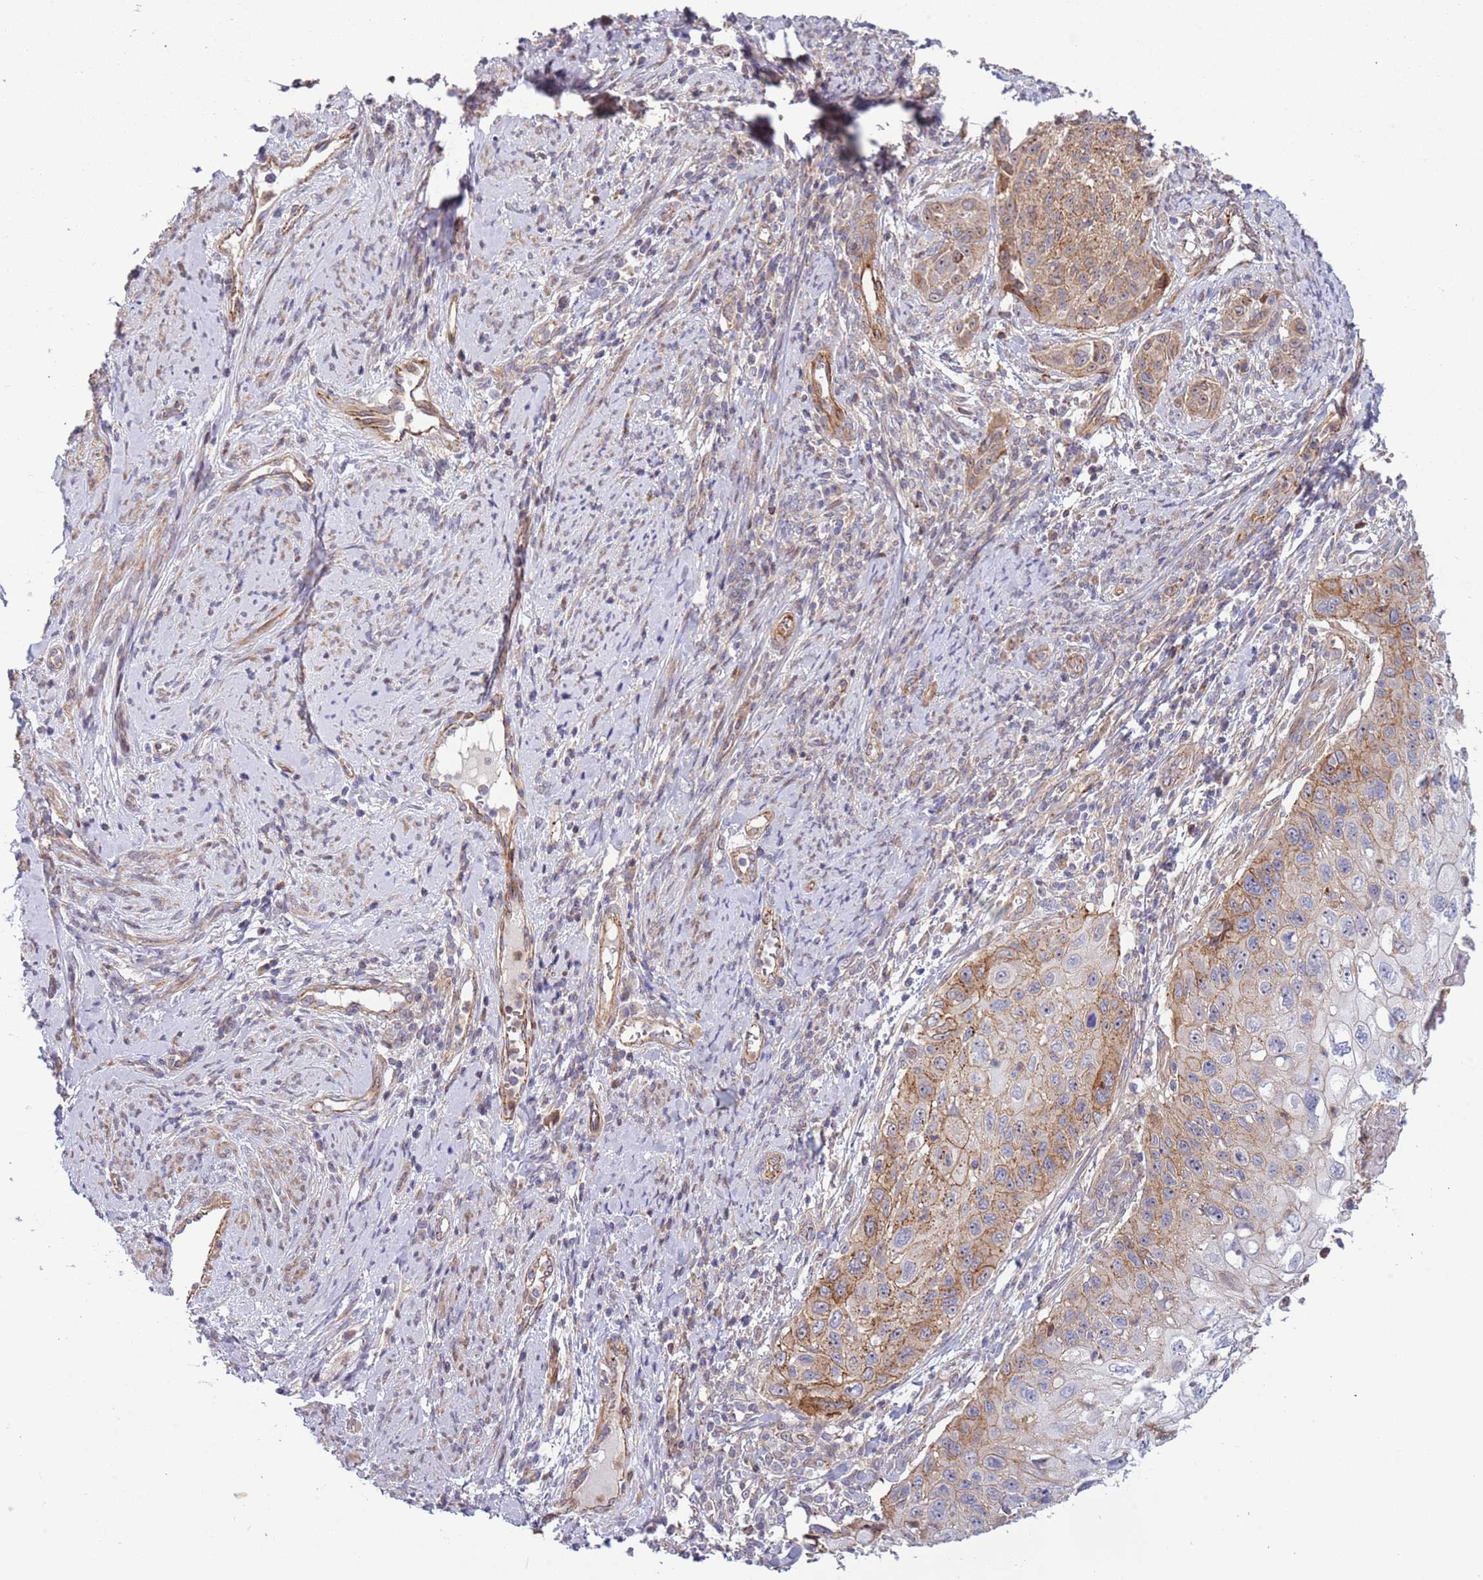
{"staining": {"intensity": "moderate", "quantity": ">75%", "location": "cytoplasmic/membranous"}, "tissue": "cervical cancer", "cell_type": "Tumor cells", "image_type": "cancer", "snomed": [{"axis": "morphology", "description": "Squamous cell carcinoma, NOS"}, {"axis": "topography", "description": "Cervix"}], "caption": "A high-resolution histopathology image shows immunohistochemistry staining of cervical squamous cell carcinoma, which demonstrates moderate cytoplasmic/membranous expression in approximately >75% of tumor cells.", "gene": "ITGB6", "patient": {"sex": "female", "age": 70}}